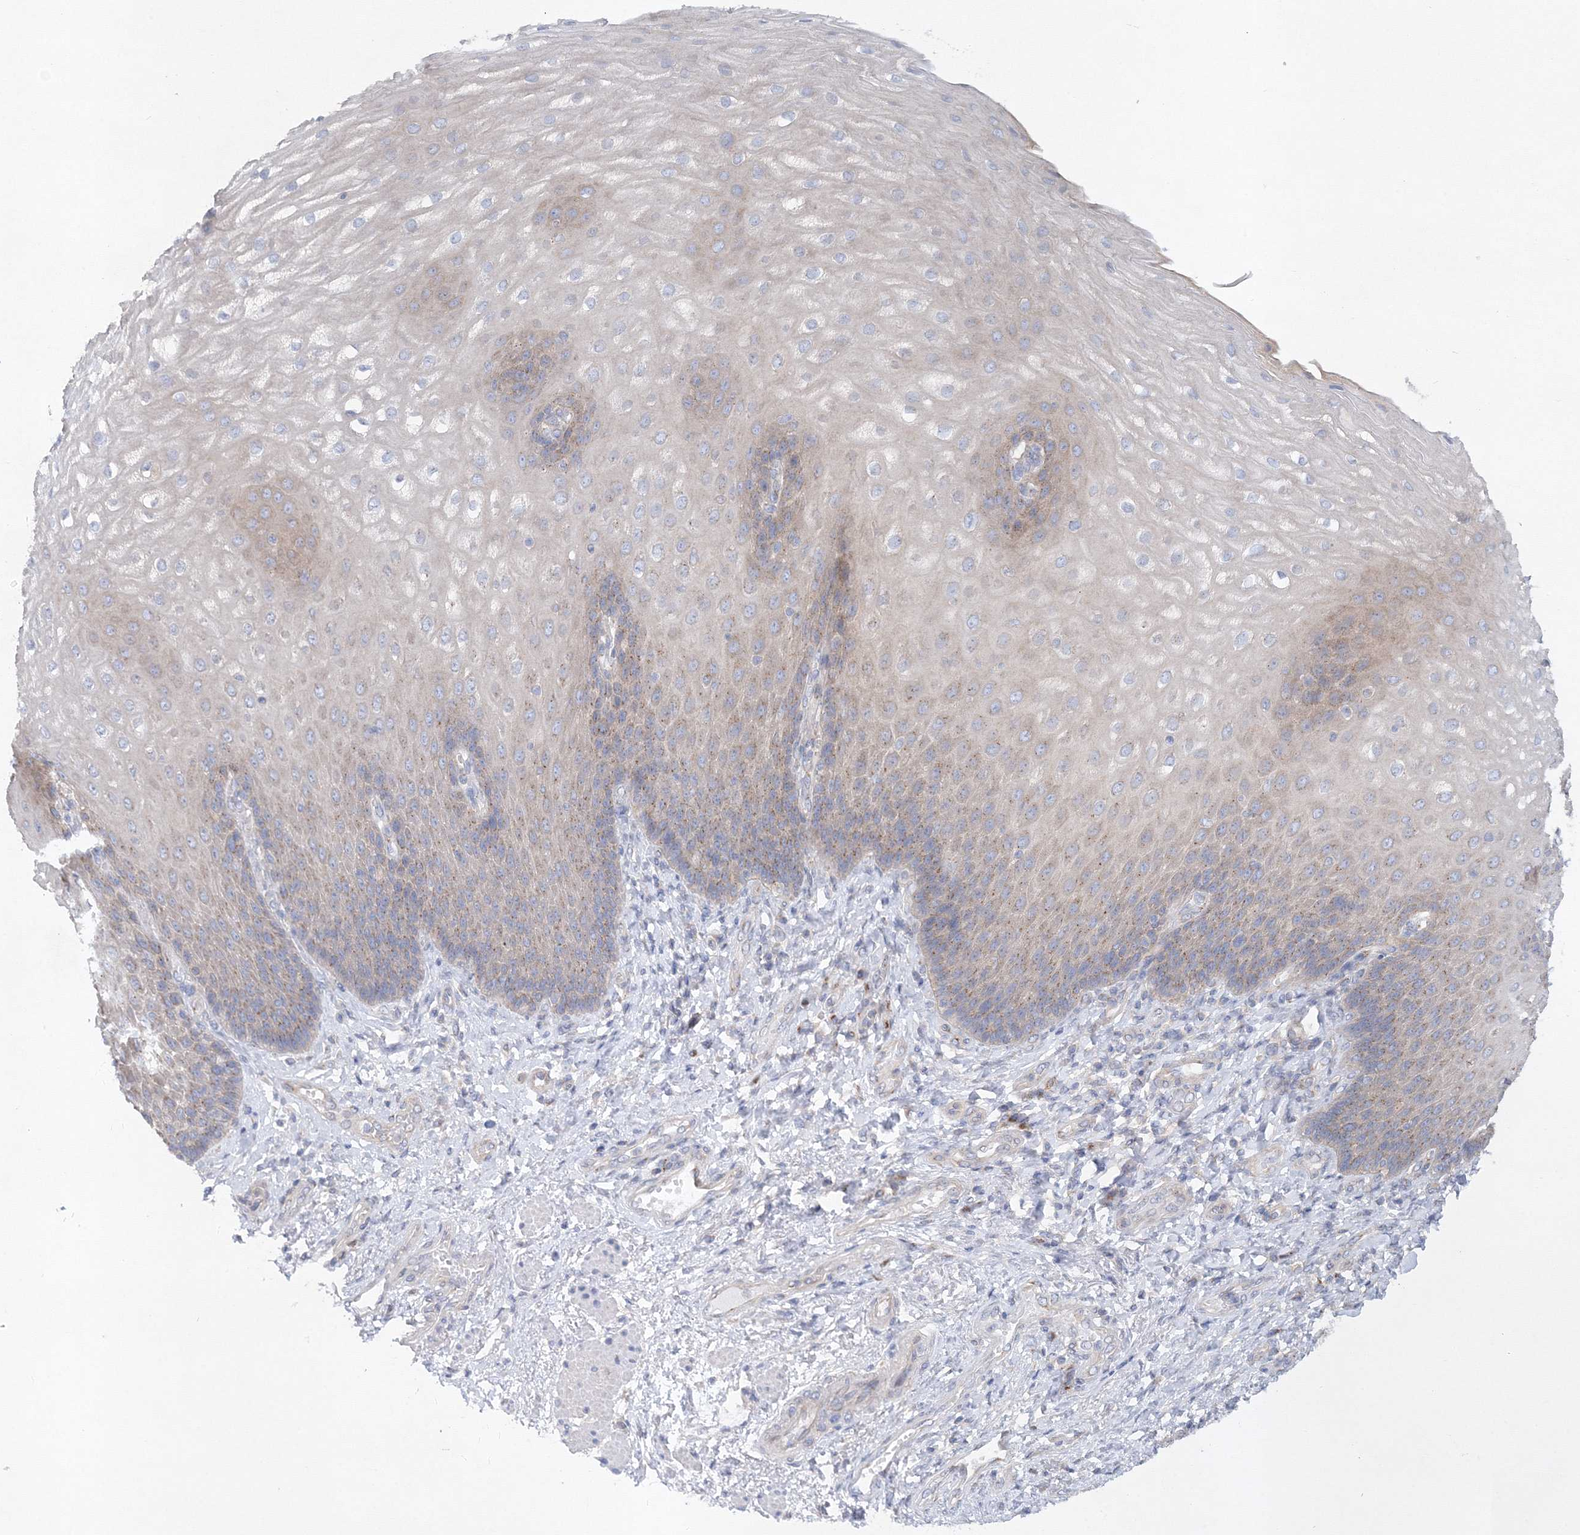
{"staining": {"intensity": "weak", "quantity": "25%-75%", "location": "cytoplasmic/membranous"}, "tissue": "esophagus", "cell_type": "Squamous epithelial cells", "image_type": "normal", "snomed": [{"axis": "morphology", "description": "Normal tissue, NOS"}, {"axis": "topography", "description": "Esophagus"}], "caption": "A brown stain highlights weak cytoplasmic/membranous staining of a protein in squamous epithelial cells of unremarkable human esophagus. Immunohistochemistry (ihc) stains the protein of interest in brown and the nuclei are stained blue.", "gene": "SEC23IP", "patient": {"sex": "male", "age": 54}}